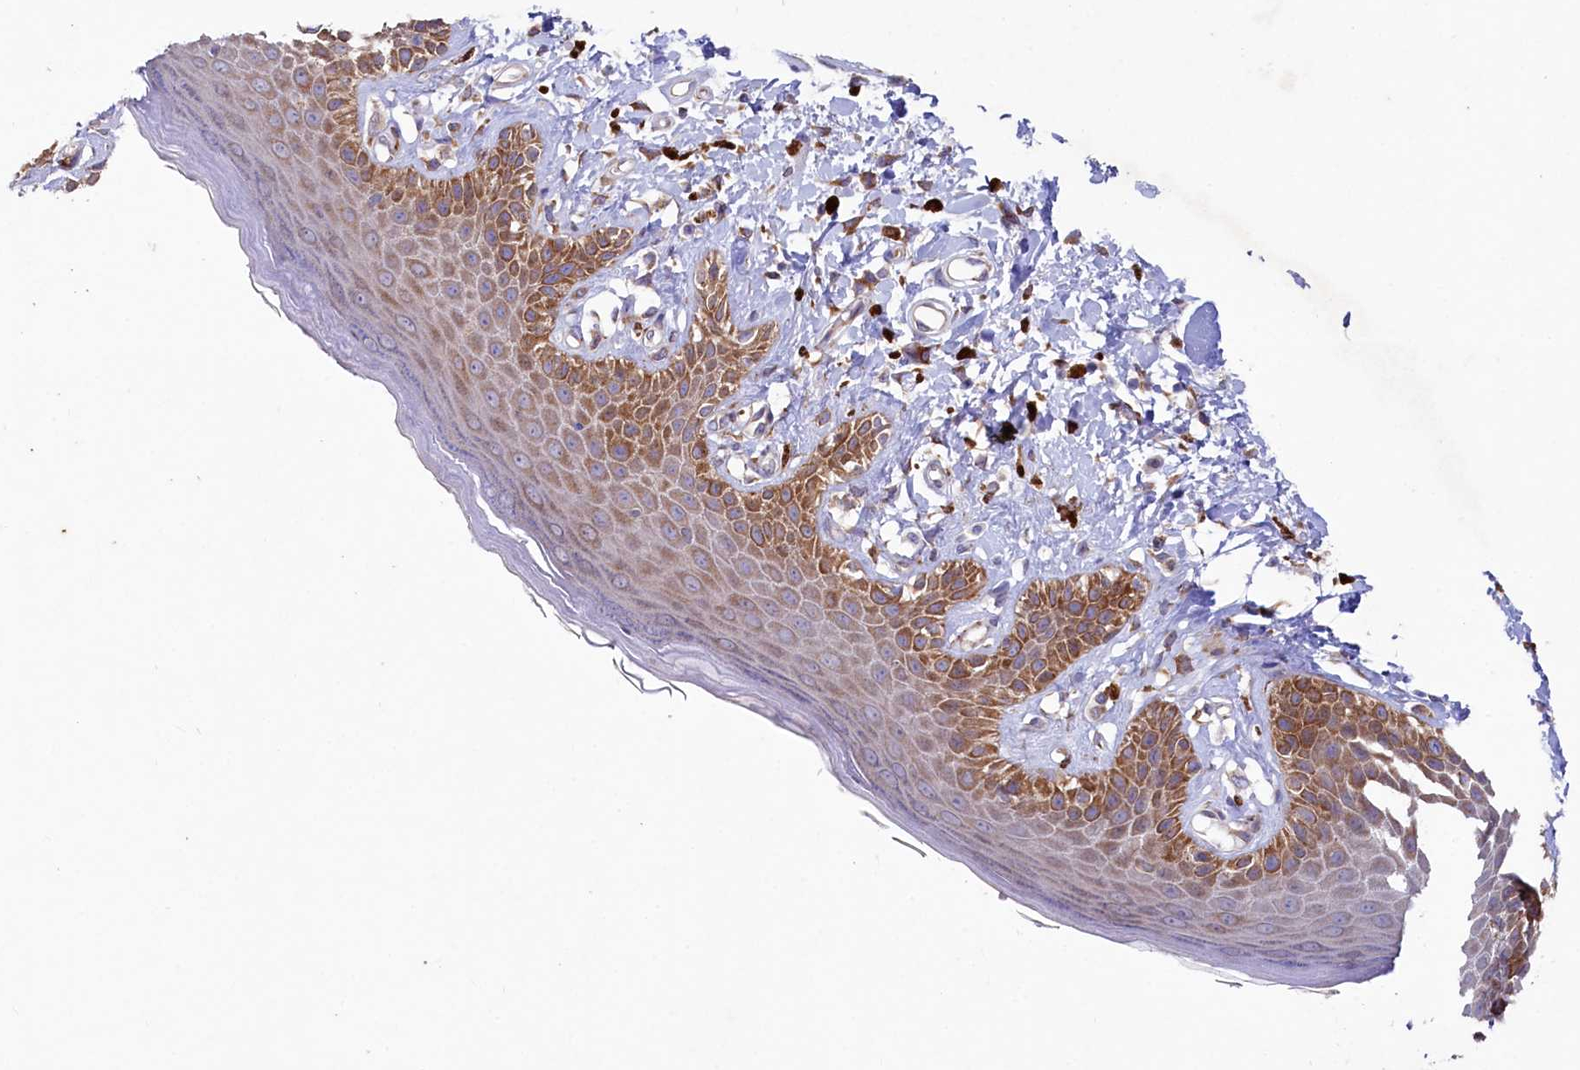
{"staining": {"intensity": "moderate", "quantity": "25%-75%", "location": "cytoplasmic/membranous"}, "tissue": "skin", "cell_type": "Epidermal cells", "image_type": "normal", "snomed": [{"axis": "morphology", "description": "Normal tissue, NOS"}, {"axis": "topography", "description": "Anal"}], "caption": "An immunohistochemistry histopathology image of normal tissue is shown. Protein staining in brown labels moderate cytoplasmic/membranous positivity in skin within epidermal cells. Nuclei are stained in blue.", "gene": "CHID1", "patient": {"sex": "female", "age": 78}}